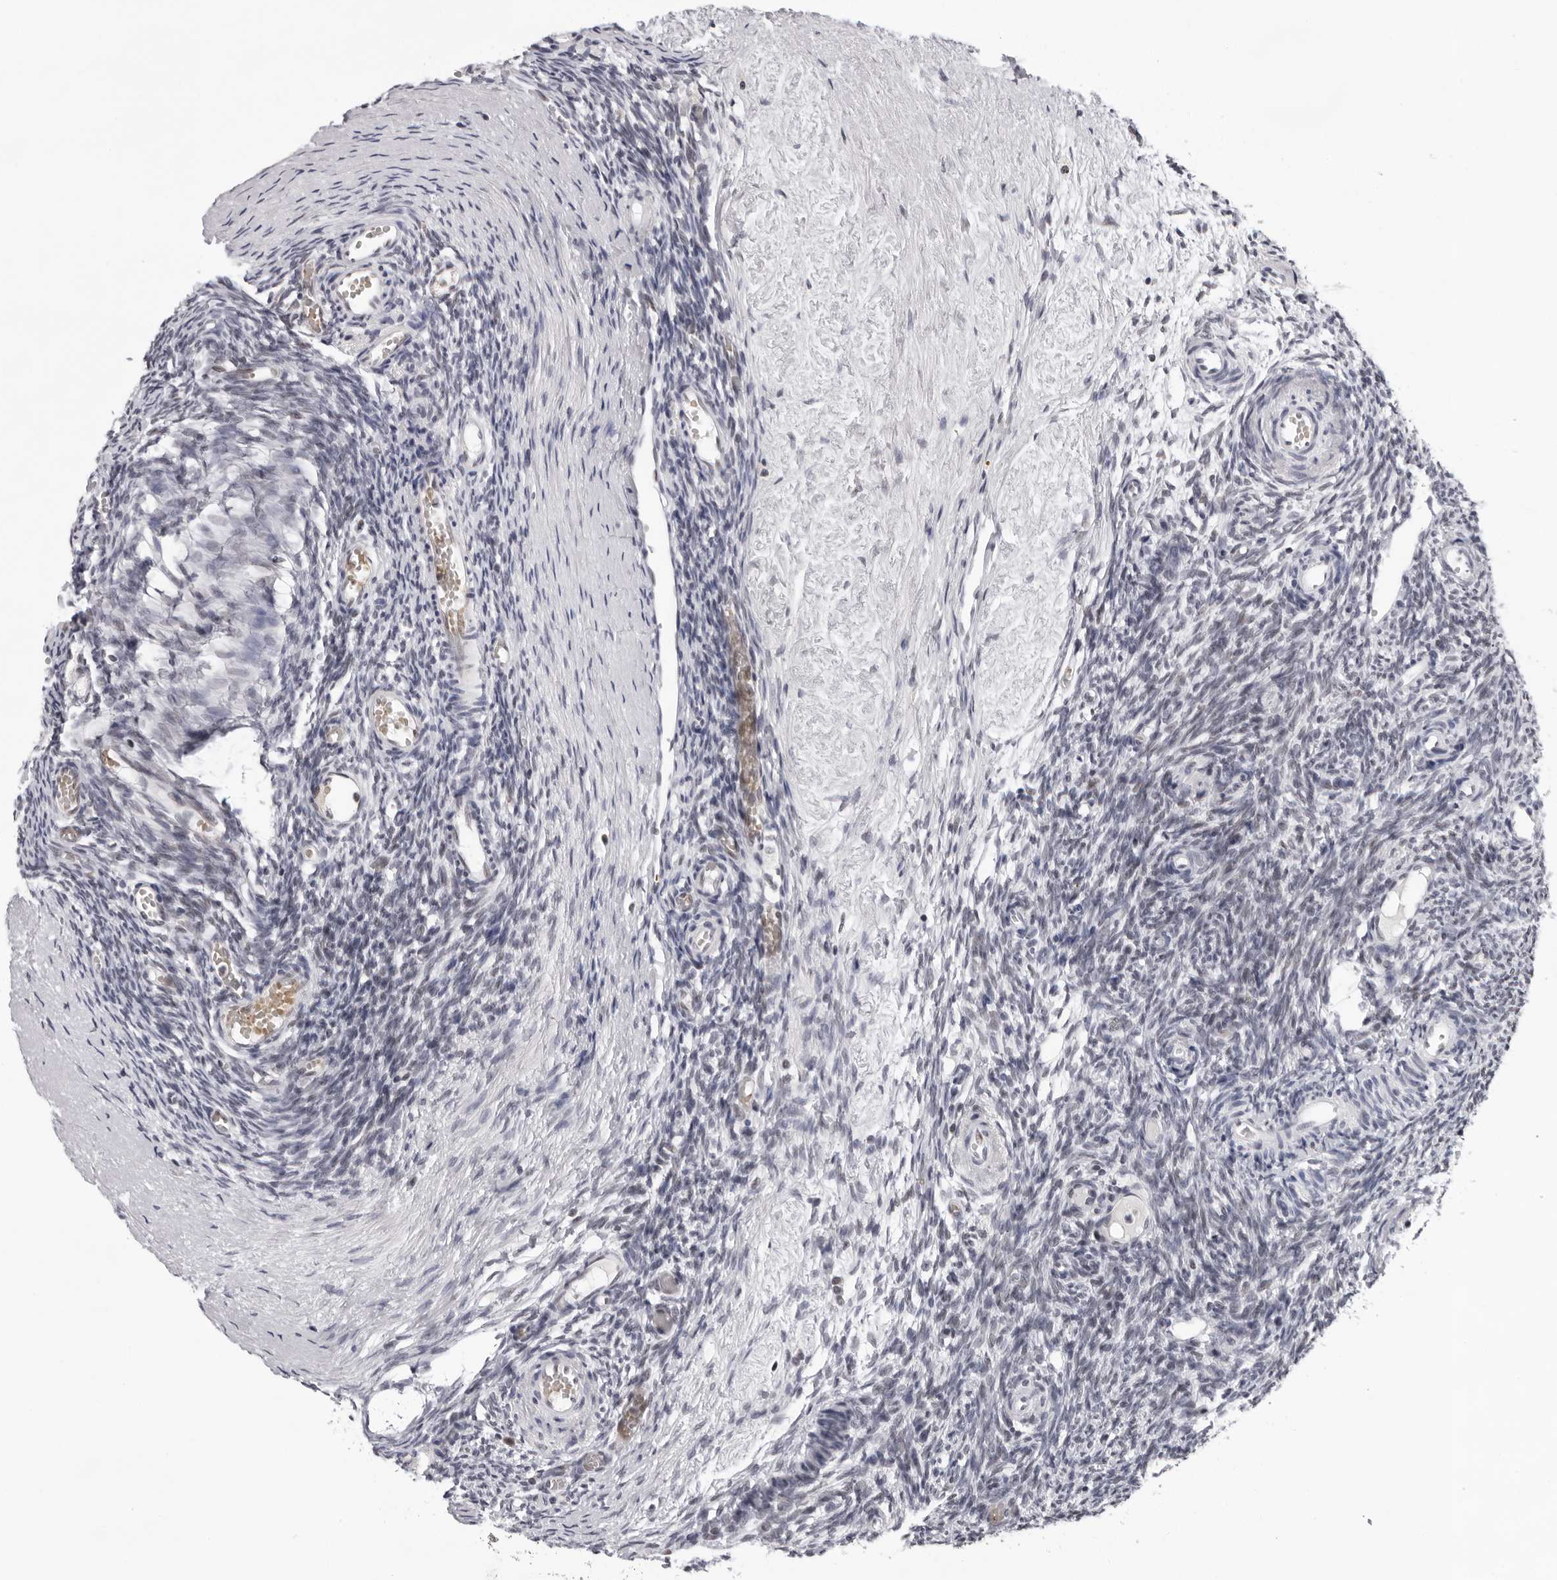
{"staining": {"intensity": "negative", "quantity": "none", "location": "none"}, "tissue": "ovary", "cell_type": "Ovarian stroma cells", "image_type": "normal", "snomed": [{"axis": "morphology", "description": "Normal tissue, NOS"}, {"axis": "topography", "description": "Ovary"}], "caption": "Immunohistochemical staining of benign ovary demonstrates no significant expression in ovarian stroma cells.", "gene": "USP1", "patient": {"sex": "female", "age": 35}}